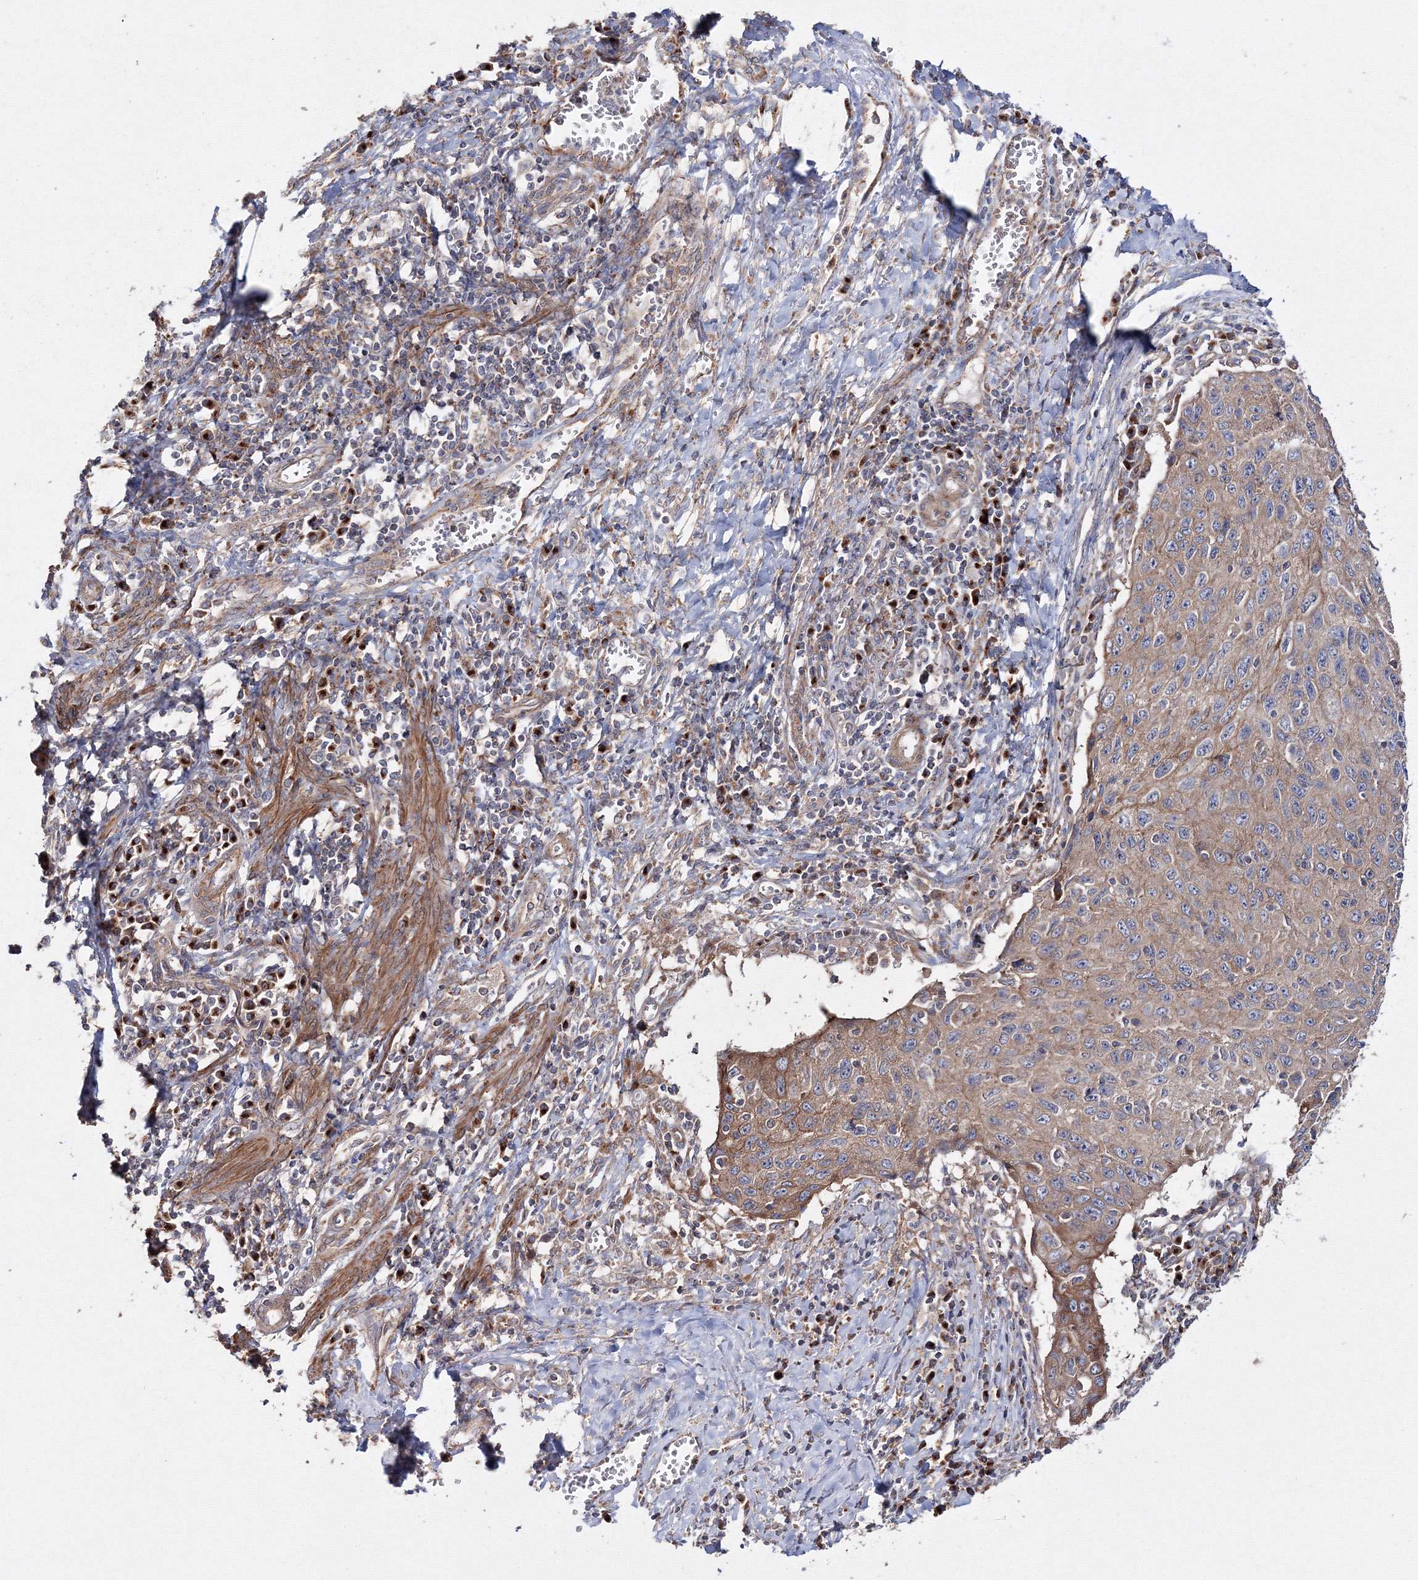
{"staining": {"intensity": "moderate", "quantity": ">75%", "location": "cytoplasmic/membranous"}, "tissue": "cervical cancer", "cell_type": "Tumor cells", "image_type": "cancer", "snomed": [{"axis": "morphology", "description": "Squamous cell carcinoma, NOS"}, {"axis": "topography", "description": "Cervix"}], "caption": "Cervical cancer (squamous cell carcinoma) stained for a protein (brown) shows moderate cytoplasmic/membranous positive staining in approximately >75% of tumor cells.", "gene": "DDO", "patient": {"sex": "female", "age": 53}}